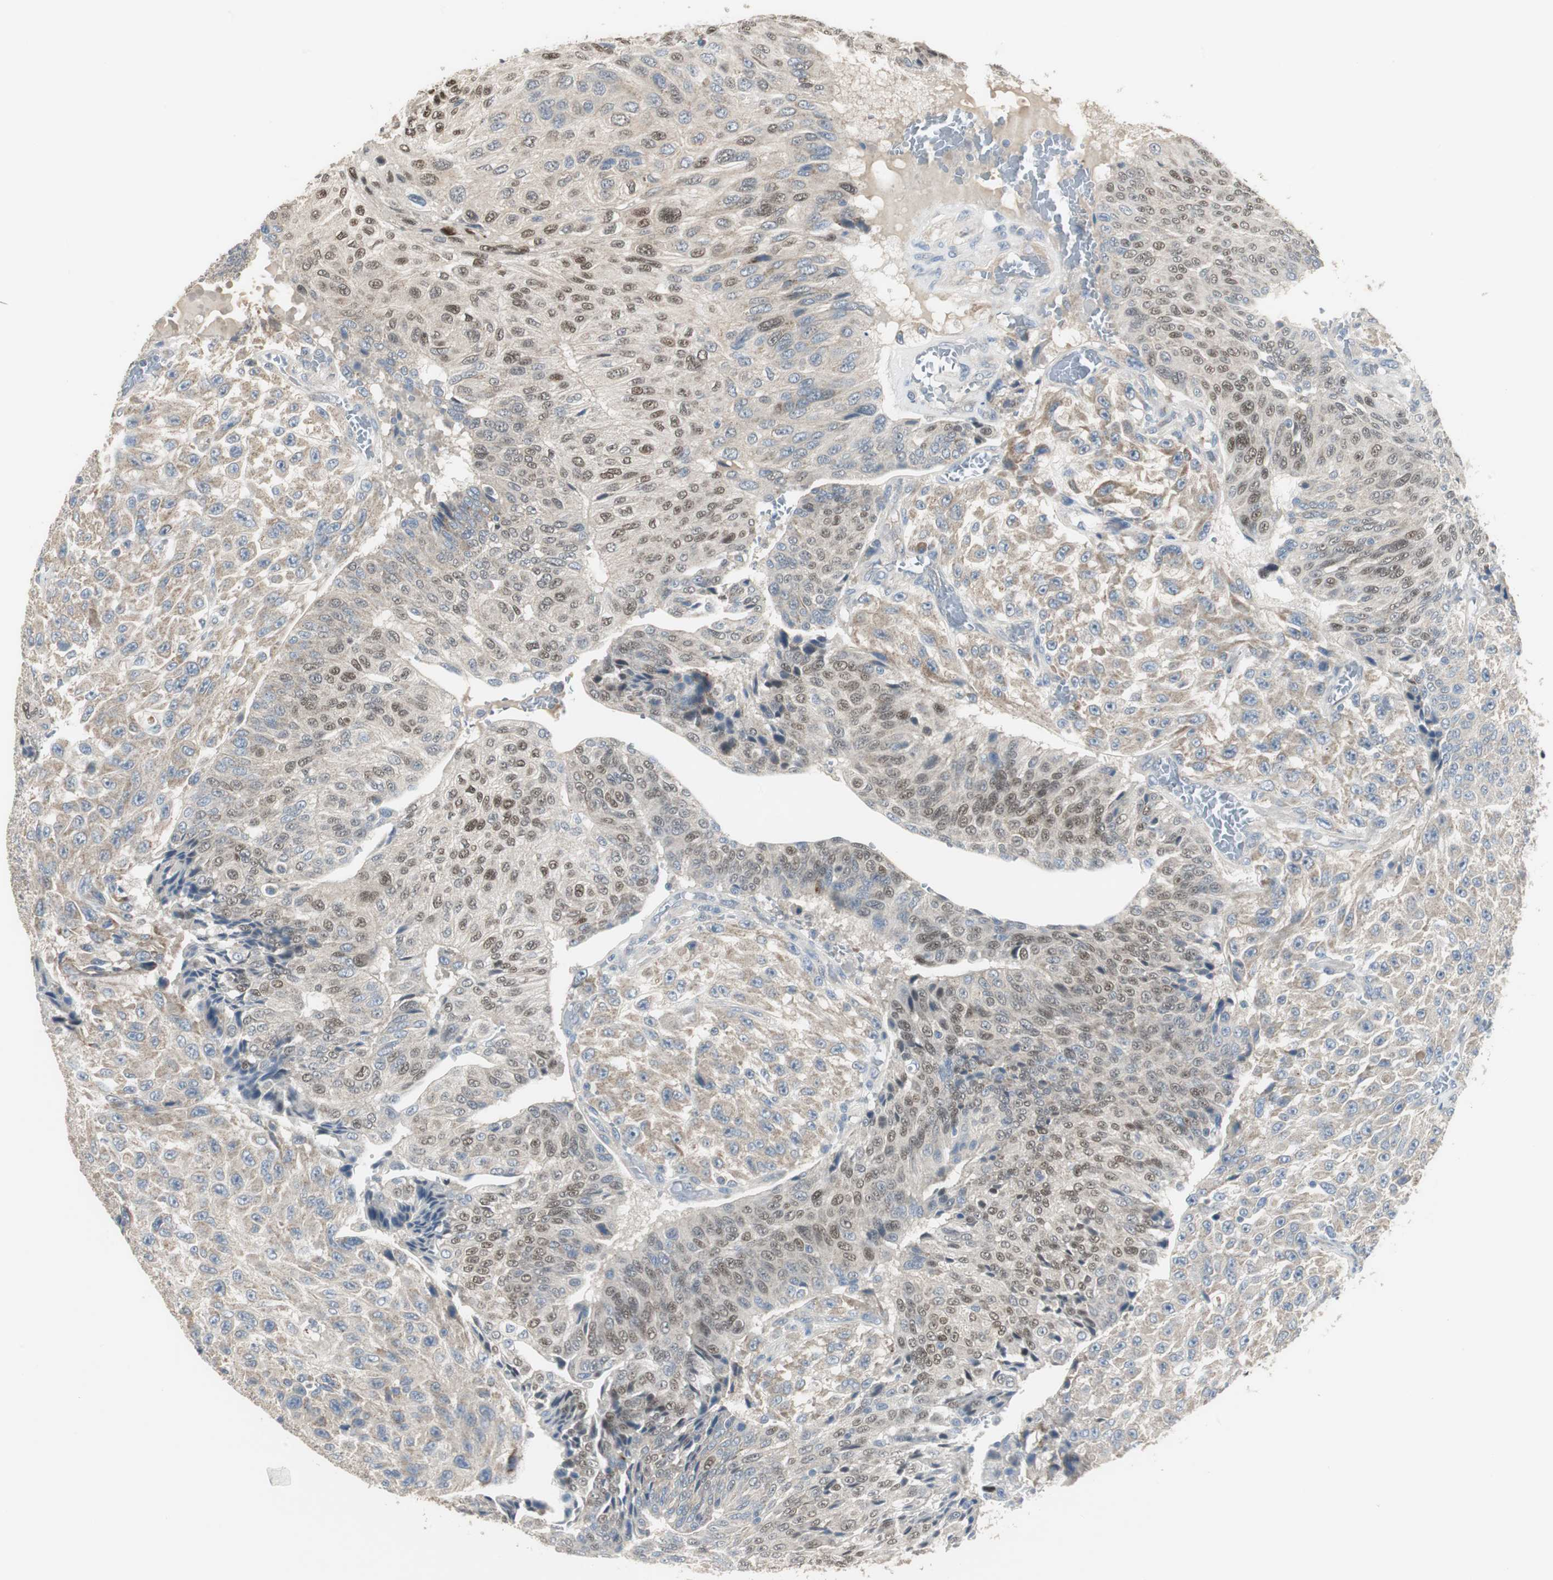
{"staining": {"intensity": "strong", "quantity": "25%-75%", "location": "nuclear"}, "tissue": "urothelial cancer", "cell_type": "Tumor cells", "image_type": "cancer", "snomed": [{"axis": "morphology", "description": "Urothelial carcinoma, High grade"}, {"axis": "topography", "description": "Urinary bladder"}], "caption": "A brown stain labels strong nuclear positivity of a protein in high-grade urothelial carcinoma tumor cells. The staining is performed using DAB brown chromogen to label protein expression. The nuclei are counter-stained blue using hematoxylin.", "gene": "MYT1", "patient": {"sex": "male", "age": 66}}